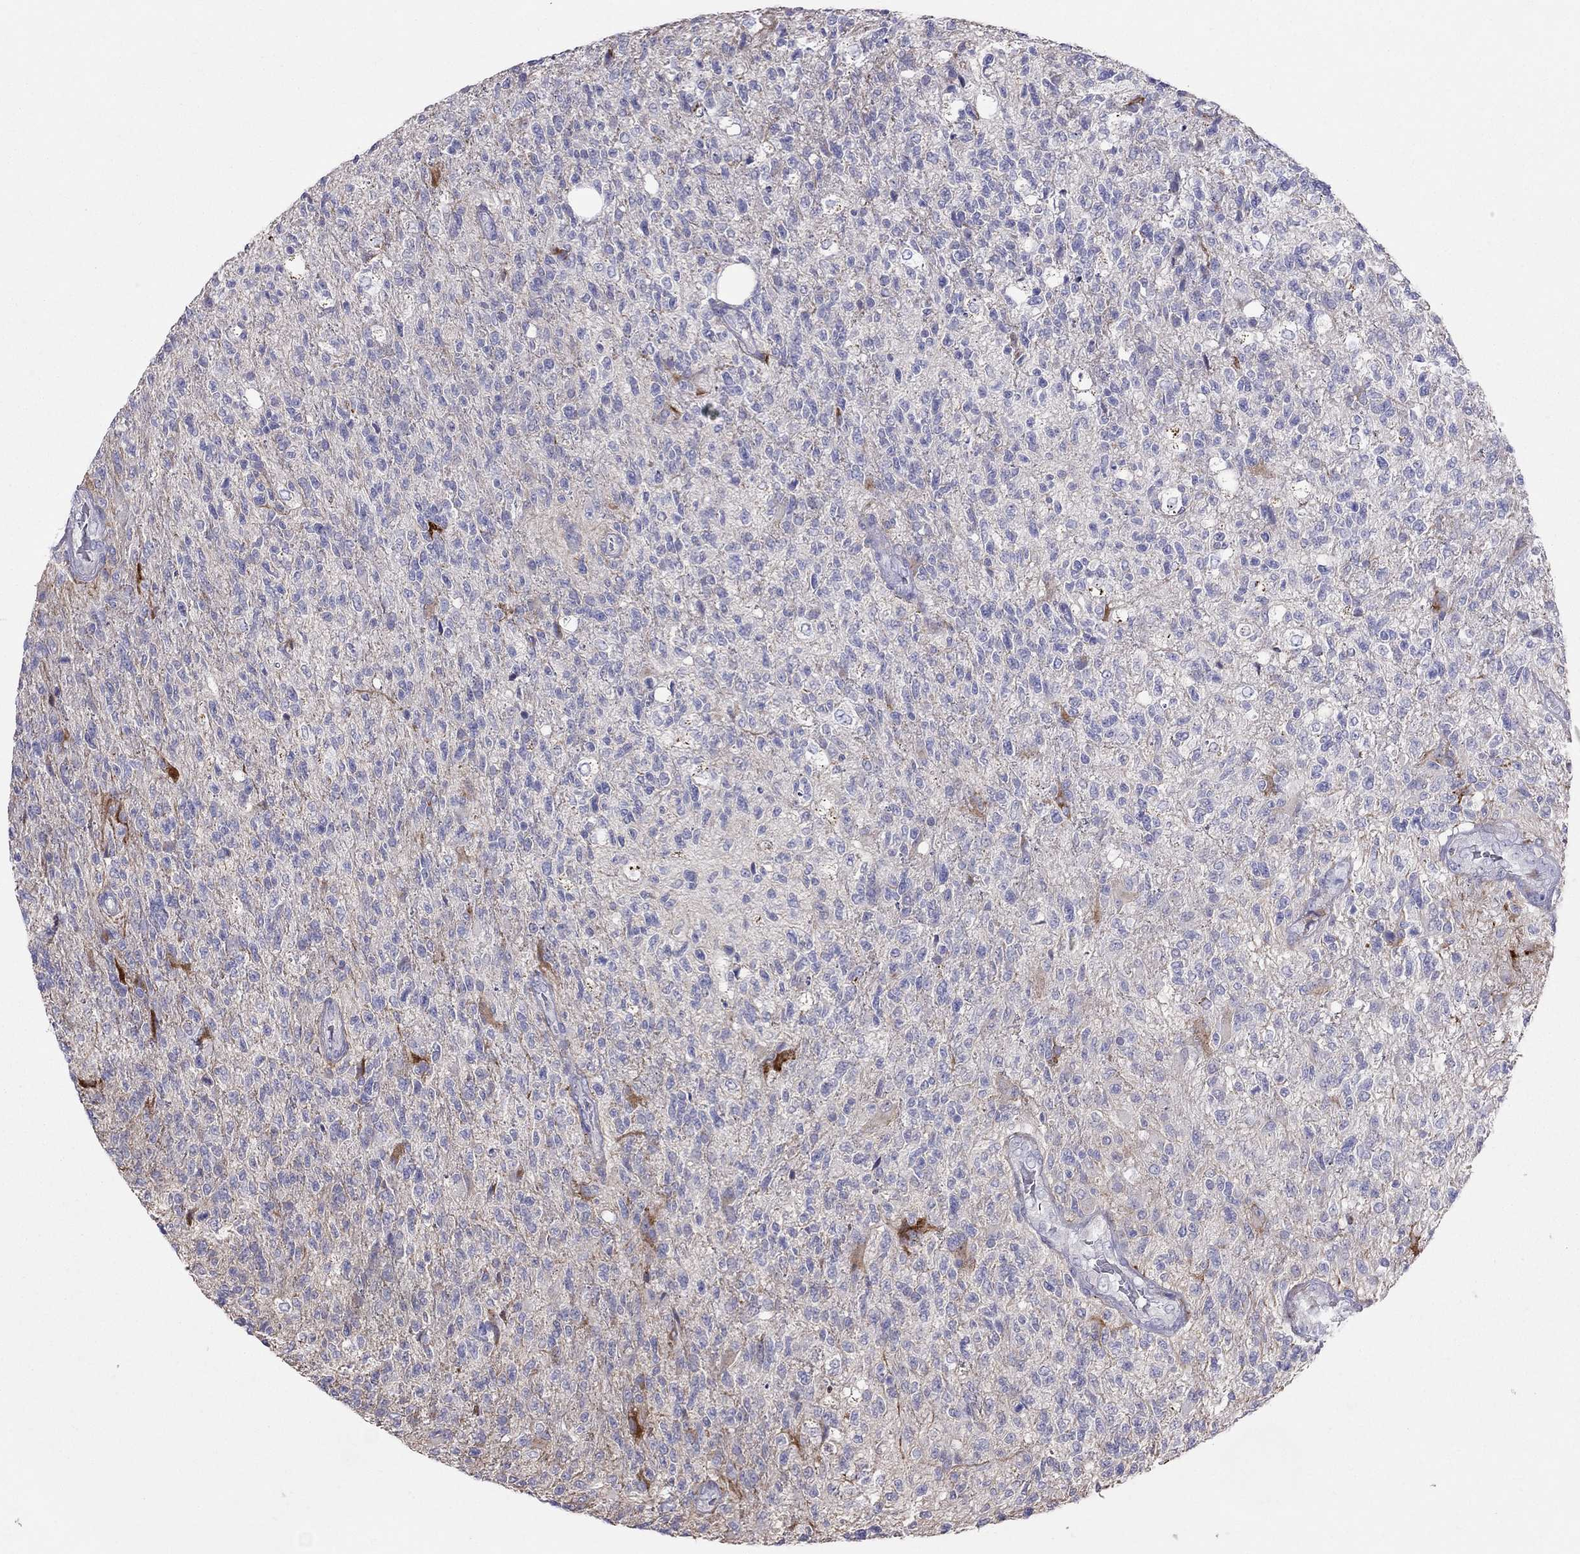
{"staining": {"intensity": "negative", "quantity": "none", "location": "none"}, "tissue": "glioma", "cell_type": "Tumor cells", "image_type": "cancer", "snomed": [{"axis": "morphology", "description": "Glioma, malignant, High grade"}, {"axis": "topography", "description": "Brain"}], "caption": "Immunohistochemical staining of human high-grade glioma (malignant) exhibits no significant staining in tumor cells.", "gene": "MAGEB4", "patient": {"sex": "male", "age": 56}}